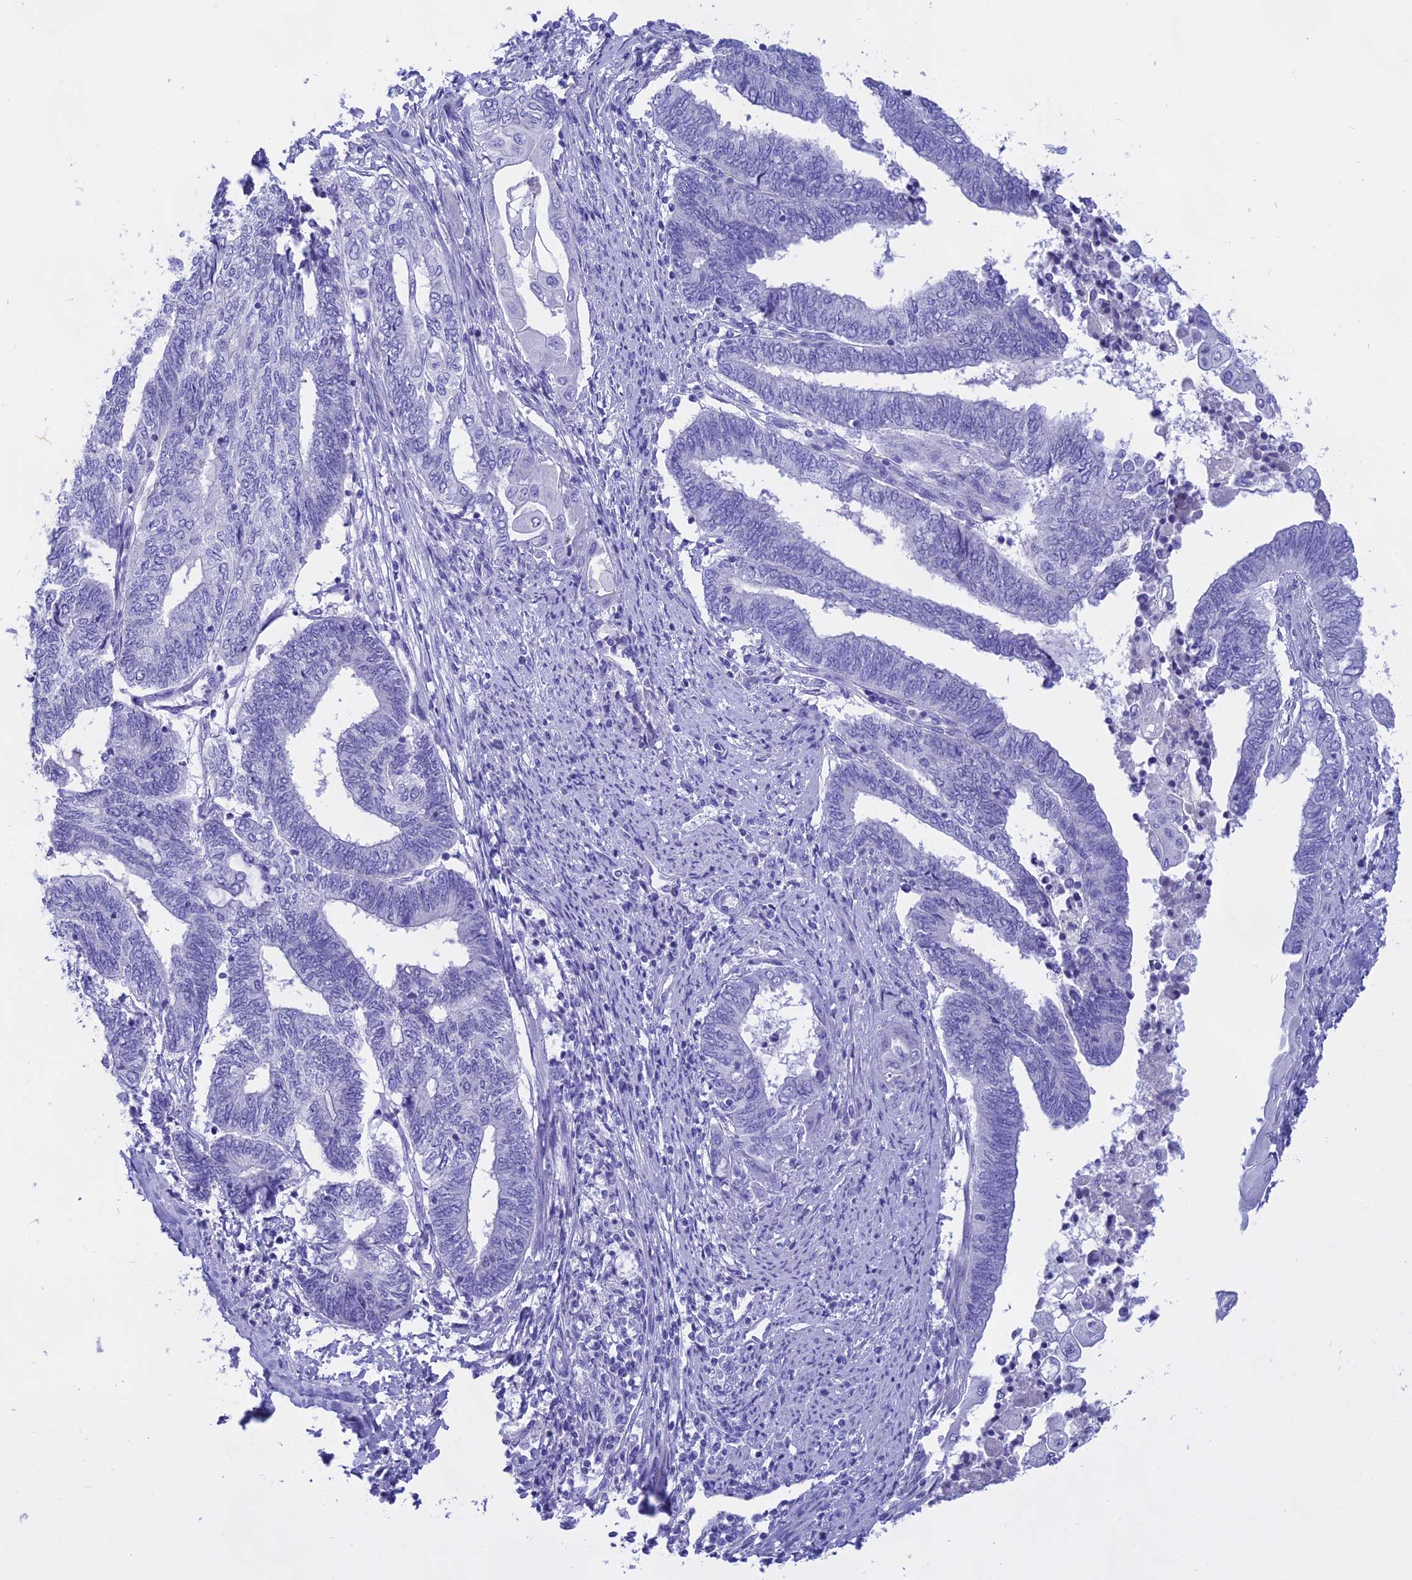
{"staining": {"intensity": "negative", "quantity": "none", "location": "none"}, "tissue": "endometrial cancer", "cell_type": "Tumor cells", "image_type": "cancer", "snomed": [{"axis": "morphology", "description": "Adenocarcinoma, NOS"}, {"axis": "topography", "description": "Uterus"}, {"axis": "topography", "description": "Endometrium"}], "caption": "DAB (3,3'-diaminobenzidine) immunohistochemical staining of human endometrial adenocarcinoma displays no significant staining in tumor cells. (DAB (3,3'-diaminobenzidine) immunohistochemistry (IHC) visualized using brightfield microscopy, high magnification).", "gene": "ISCA1", "patient": {"sex": "female", "age": 70}}